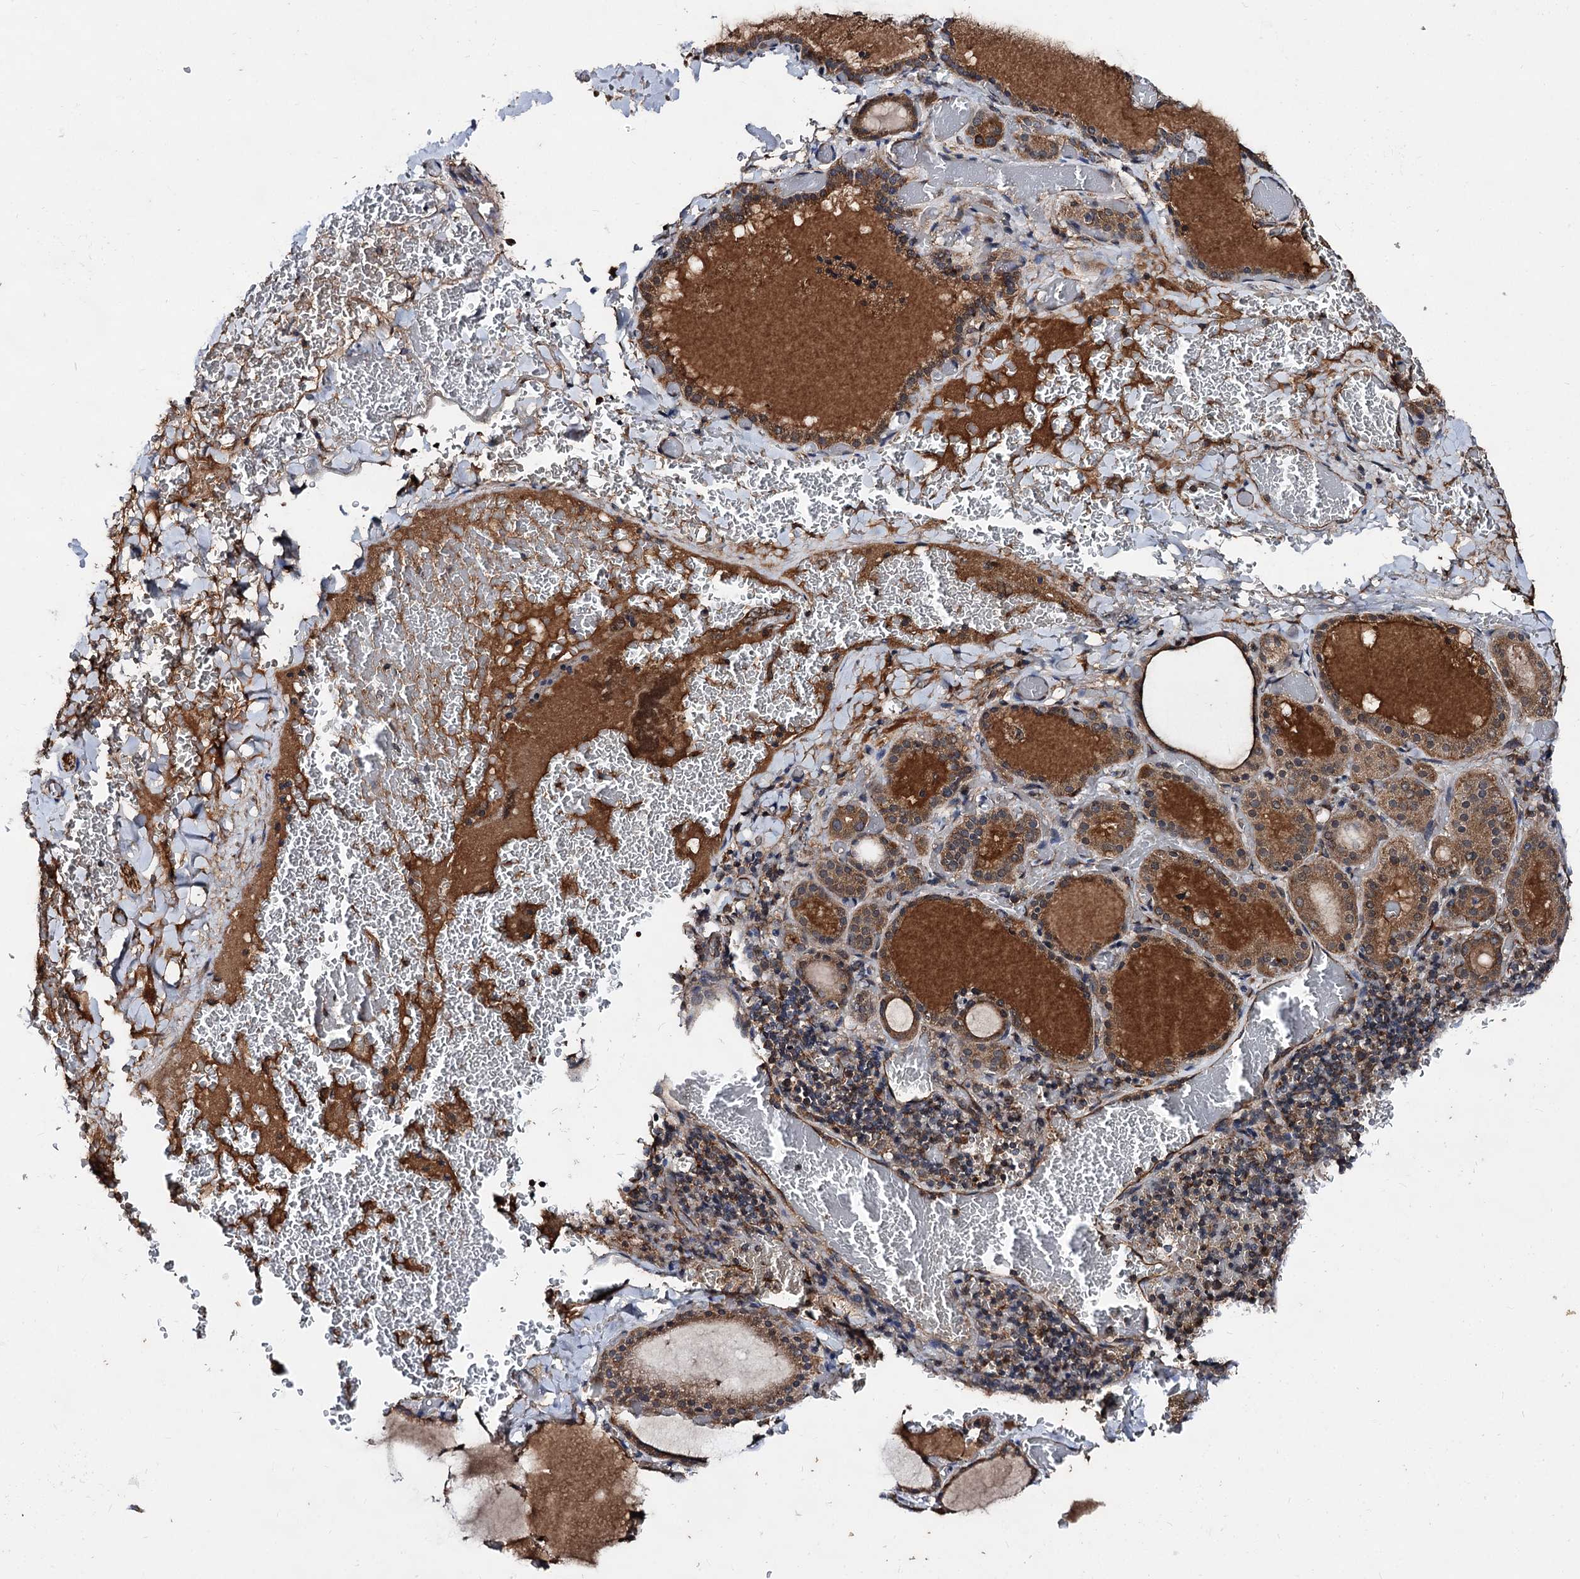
{"staining": {"intensity": "moderate", "quantity": ">75%", "location": "cytoplasmic/membranous"}, "tissue": "thyroid gland", "cell_type": "Glandular cells", "image_type": "normal", "snomed": [{"axis": "morphology", "description": "Normal tissue, NOS"}, {"axis": "topography", "description": "Thyroid gland"}], "caption": "Immunohistochemistry histopathology image of normal thyroid gland: human thyroid gland stained using immunohistochemistry displays medium levels of moderate protein expression localized specifically in the cytoplasmic/membranous of glandular cells, appearing as a cytoplasmic/membranous brown color.", "gene": "TEX9", "patient": {"sex": "female", "age": 39}}